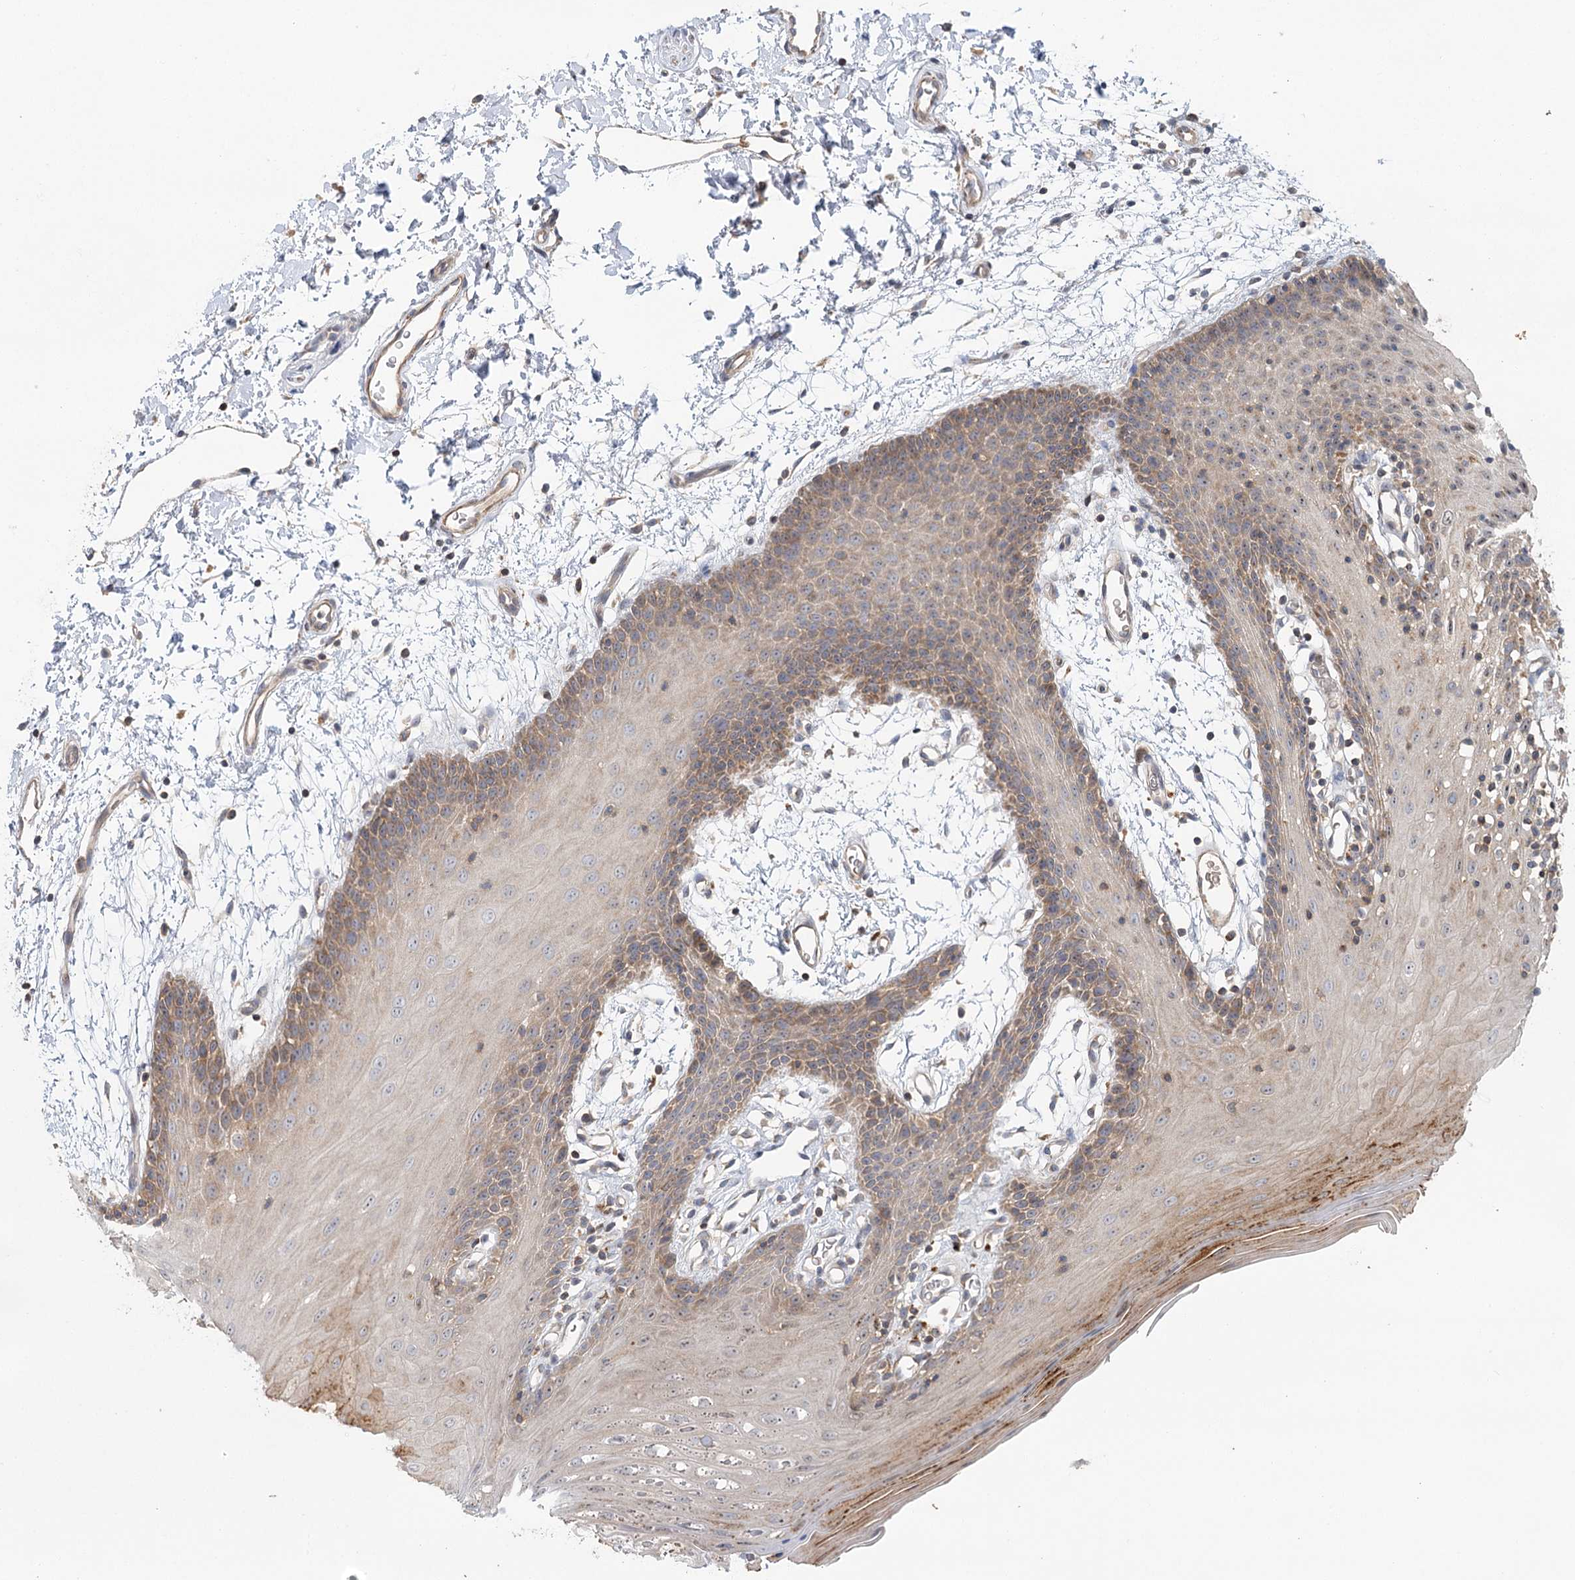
{"staining": {"intensity": "moderate", "quantity": "25%-75%", "location": "cytoplasmic/membranous,nuclear"}, "tissue": "oral mucosa", "cell_type": "Squamous epithelial cells", "image_type": "normal", "snomed": [{"axis": "morphology", "description": "Normal tissue, NOS"}, {"axis": "topography", "description": "Skeletal muscle"}, {"axis": "topography", "description": "Oral tissue"}, {"axis": "topography", "description": "Salivary gland"}, {"axis": "topography", "description": "Peripheral nerve tissue"}], "caption": "Brown immunohistochemical staining in benign oral mucosa reveals moderate cytoplasmic/membranous,nuclear positivity in about 25%-75% of squamous epithelial cells.", "gene": "ENSG00000273217", "patient": {"sex": "male", "age": 54}}